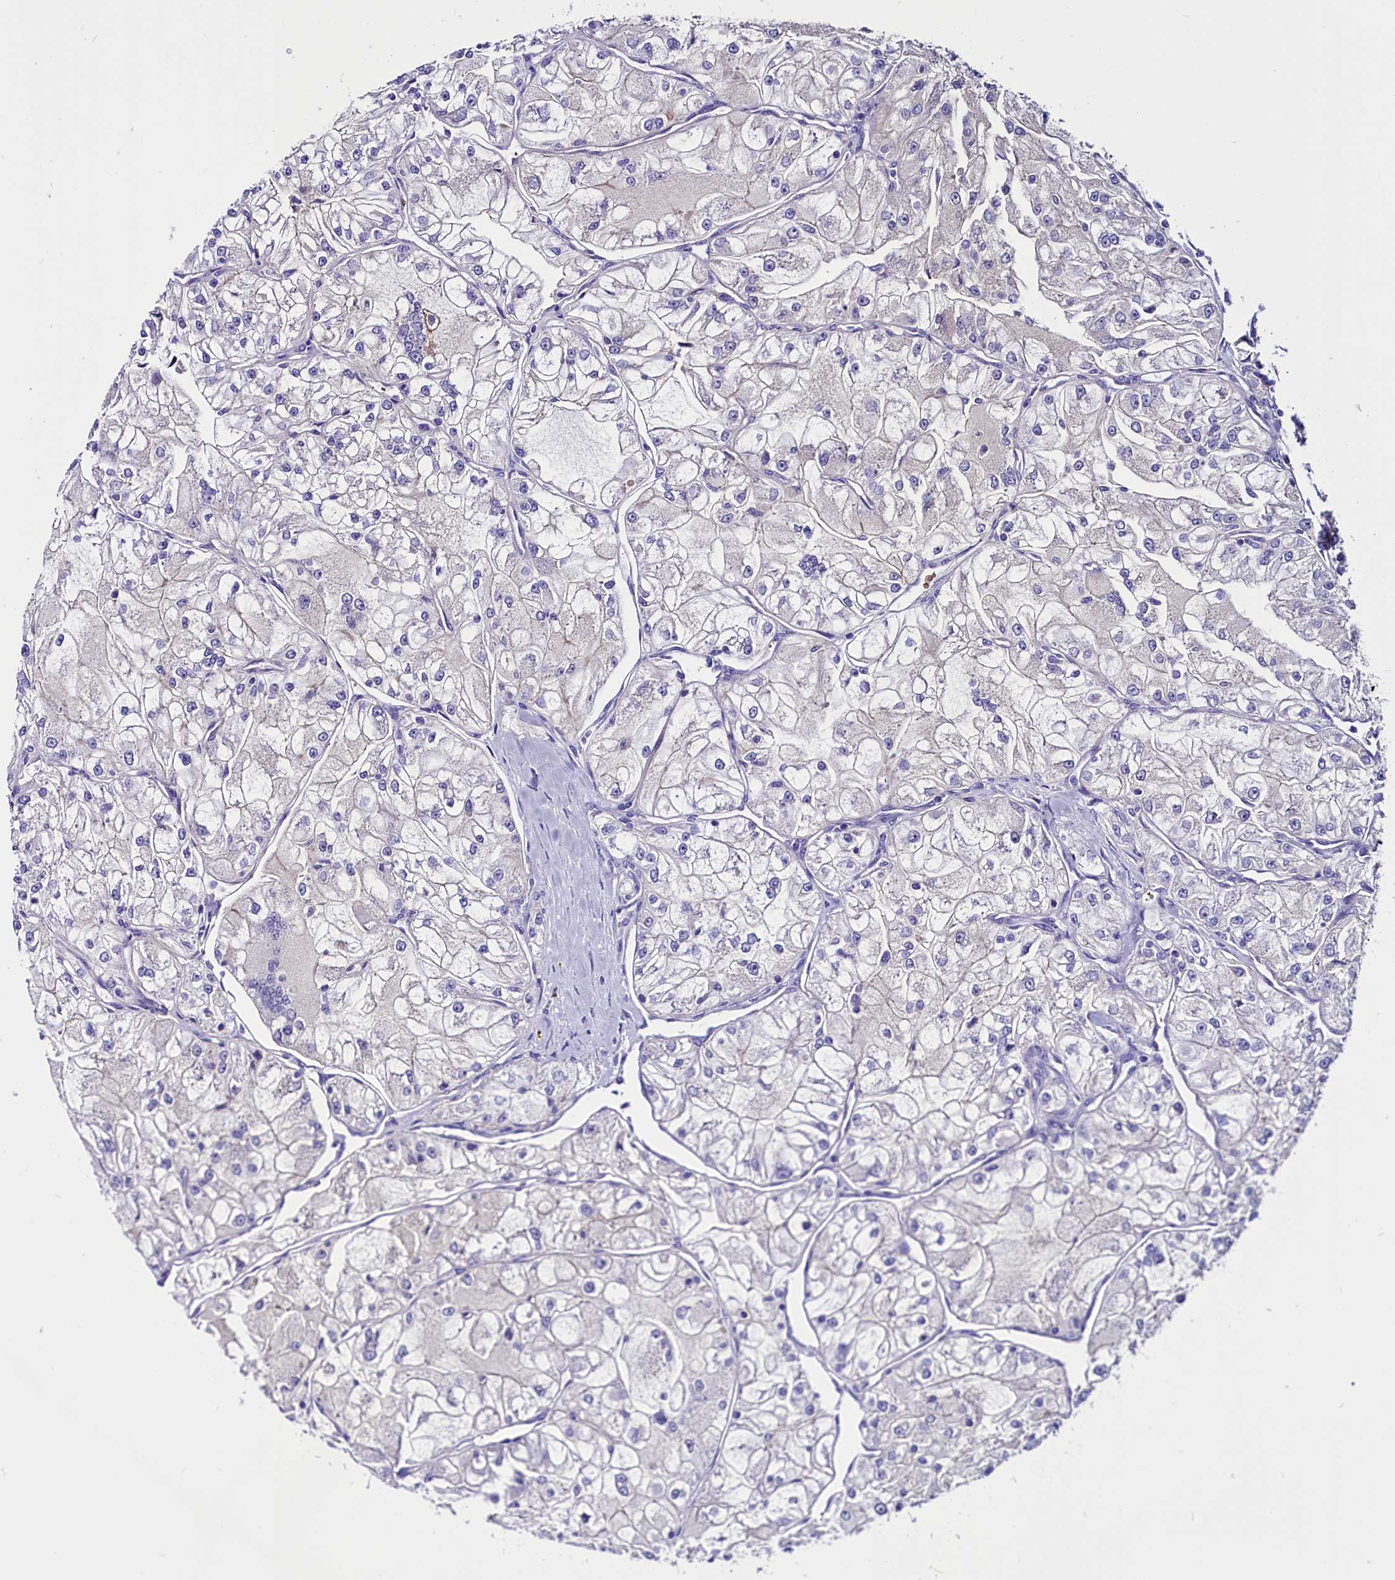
{"staining": {"intensity": "negative", "quantity": "none", "location": "none"}, "tissue": "renal cancer", "cell_type": "Tumor cells", "image_type": "cancer", "snomed": [{"axis": "morphology", "description": "Adenocarcinoma, NOS"}, {"axis": "topography", "description": "Kidney"}], "caption": "Tumor cells are negative for protein expression in human renal cancer.", "gene": "CCBE1", "patient": {"sex": "female", "age": 72}}